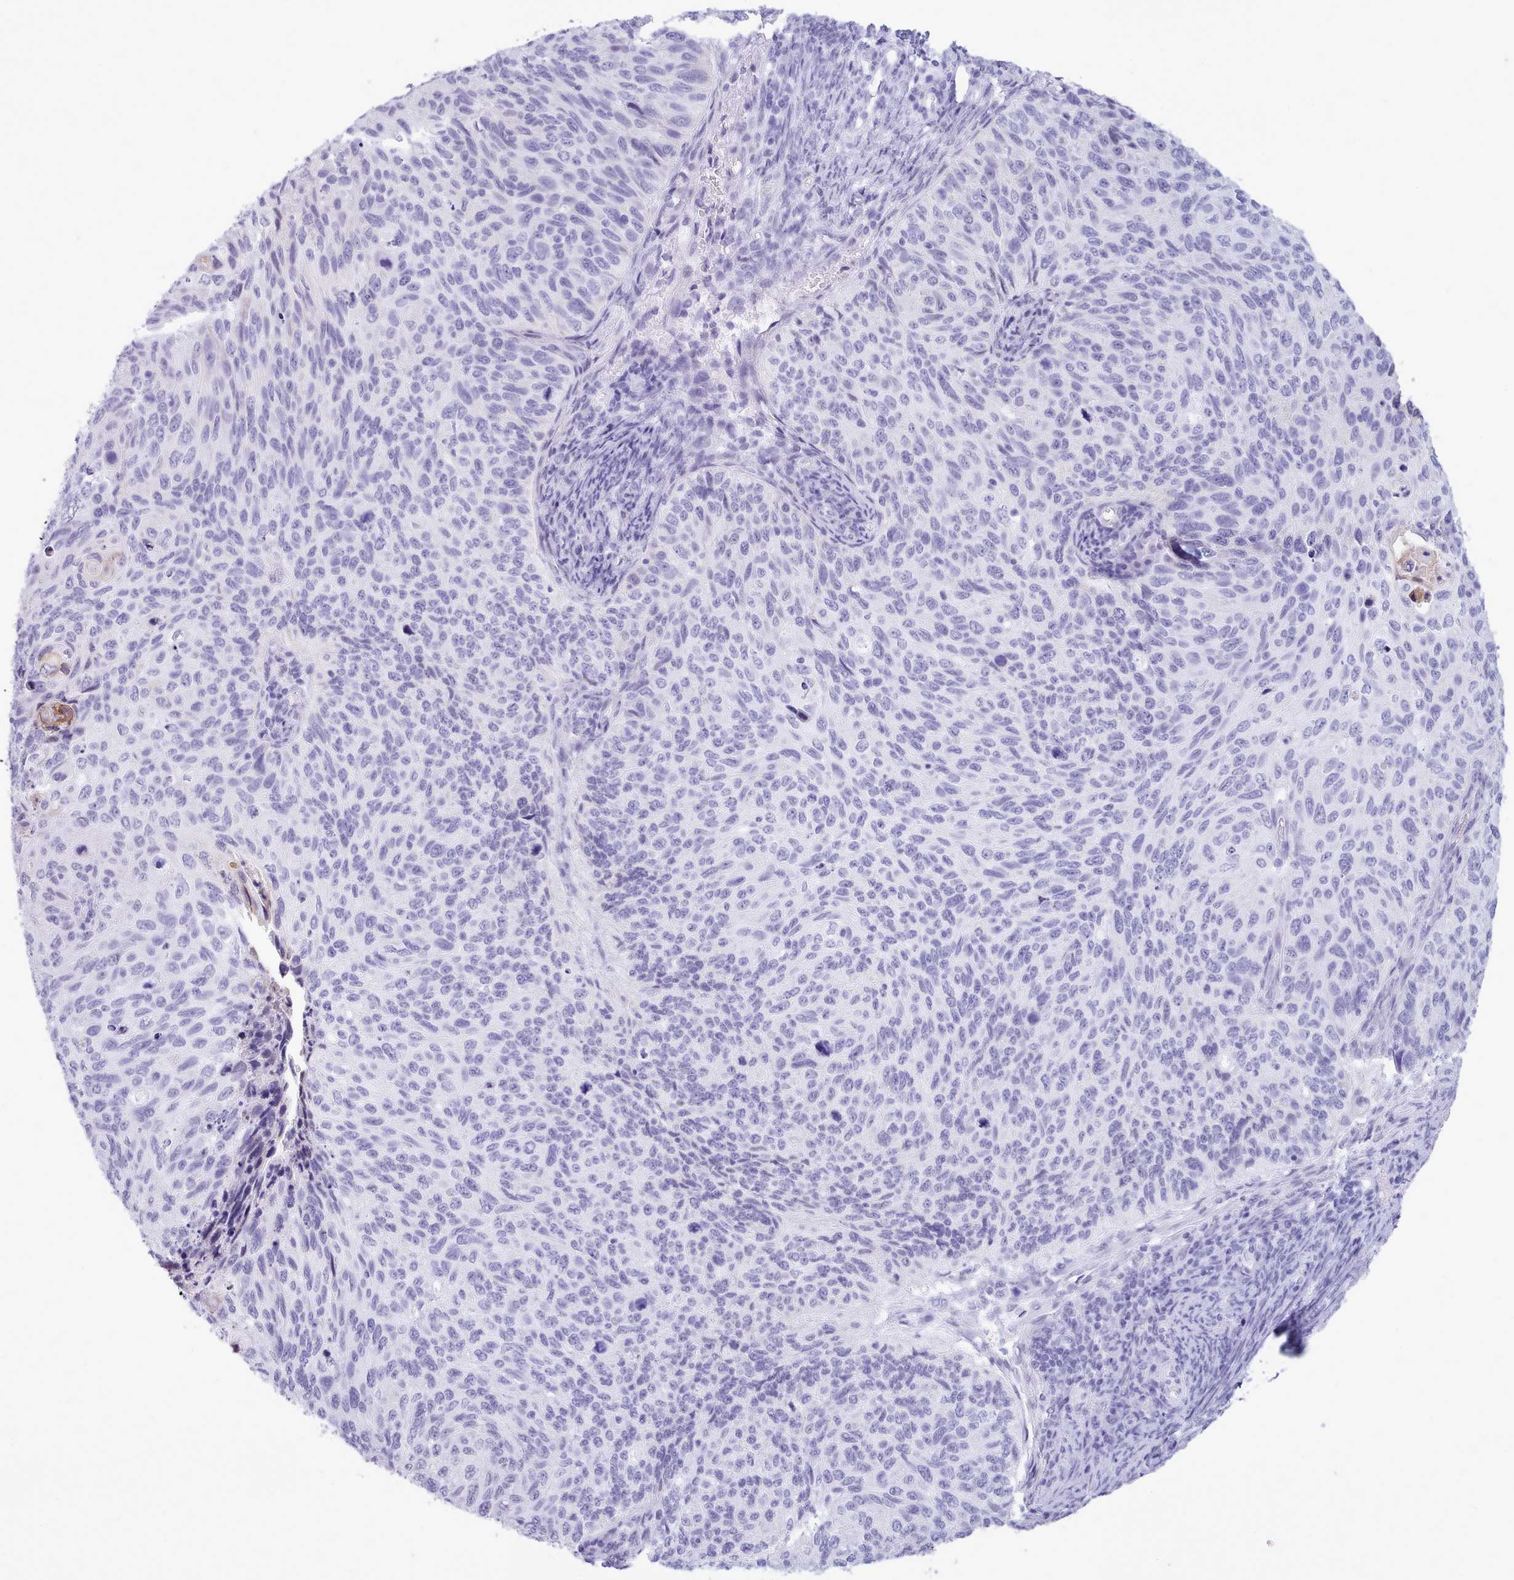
{"staining": {"intensity": "negative", "quantity": "none", "location": "none"}, "tissue": "cervical cancer", "cell_type": "Tumor cells", "image_type": "cancer", "snomed": [{"axis": "morphology", "description": "Squamous cell carcinoma, NOS"}, {"axis": "topography", "description": "Cervix"}], "caption": "Micrograph shows no protein staining in tumor cells of squamous cell carcinoma (cervical) tissue.", "gene": "FBXO48", "patient": {"sex": "female", "age": 70}}